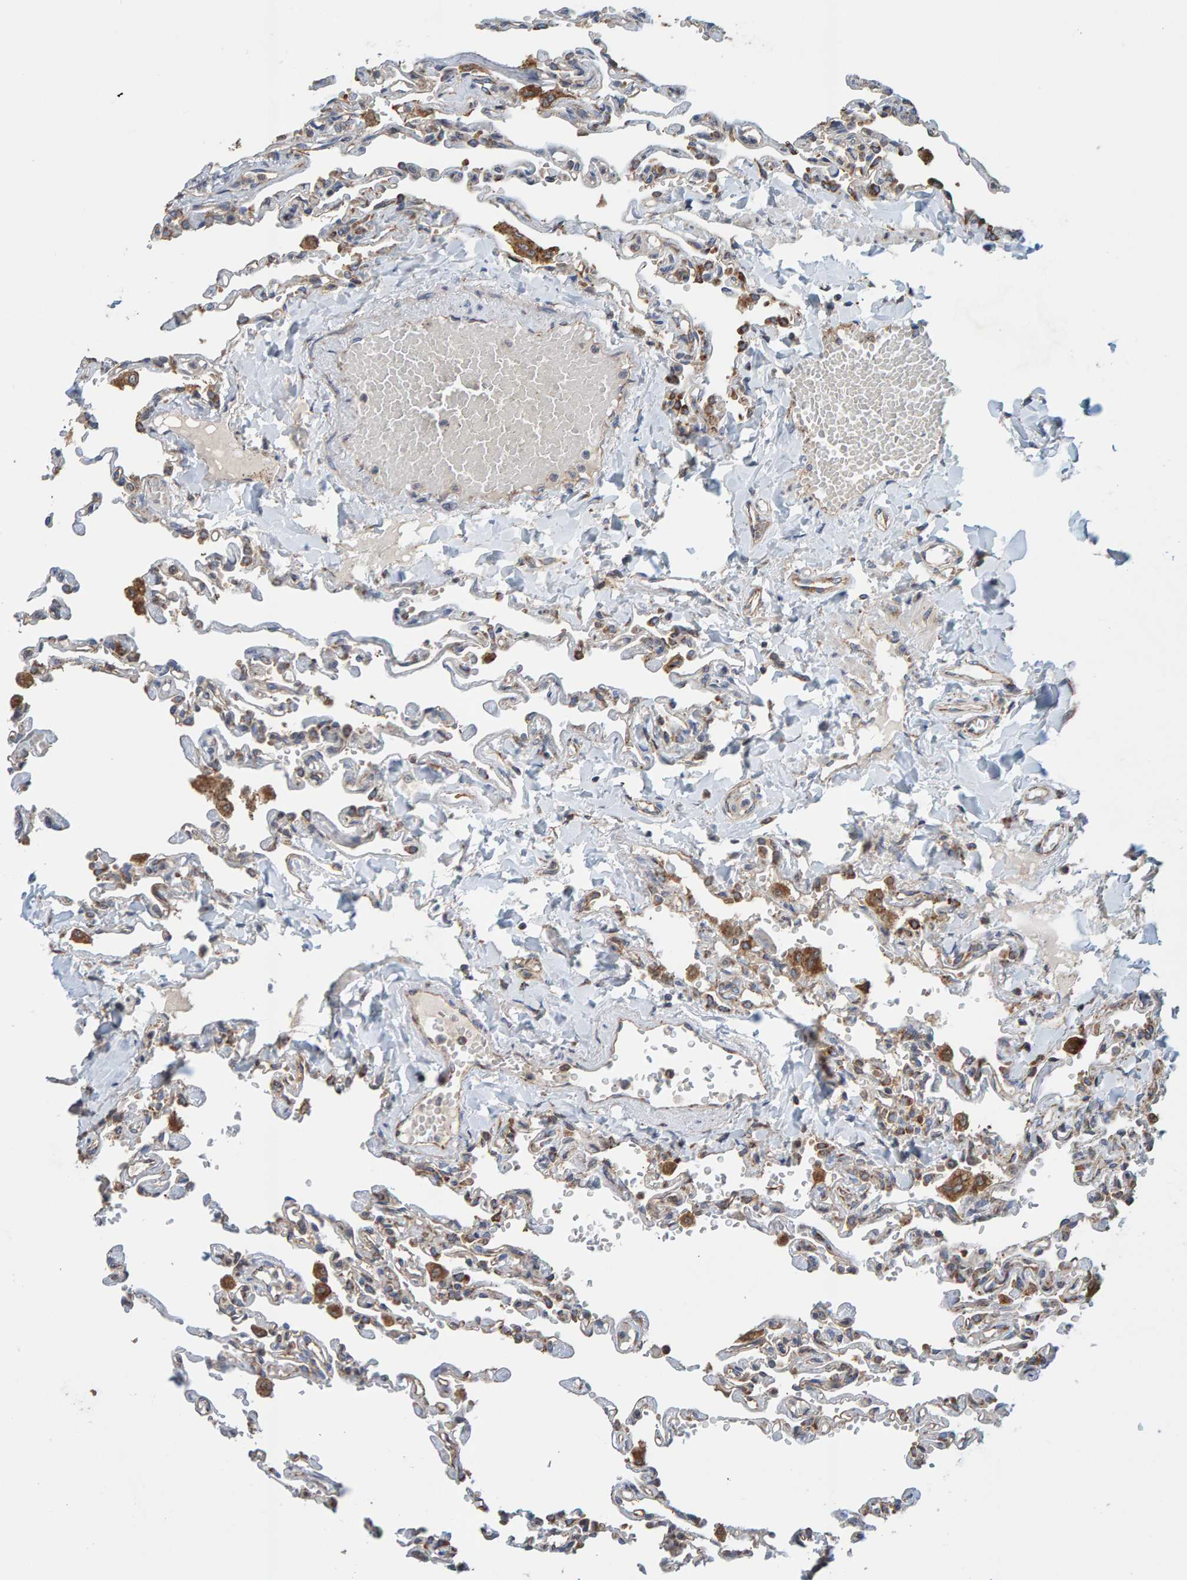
{"staining": {"intensity": "moderate", "quantity": "<25%", "location": "cytoplasmic/membranous"}, "tissue": "lung", "cell_type": "Alveolar cells", "image_type": "normal", "snomed": [{"axis": "morphology", "description": "Normal tissue, NOS"}, {"axis": "topography", "description": "Lung"}], "caption": "Alveolar cells display low levels of moderate cytoplasmic/membranous staining in approximately <25% of cells in unremarkable human lung. (DAB IHC with brightfield microscopy, high magnification).", "gene": "MRPL45", "patient": {"sex": "male", "age": 21}}